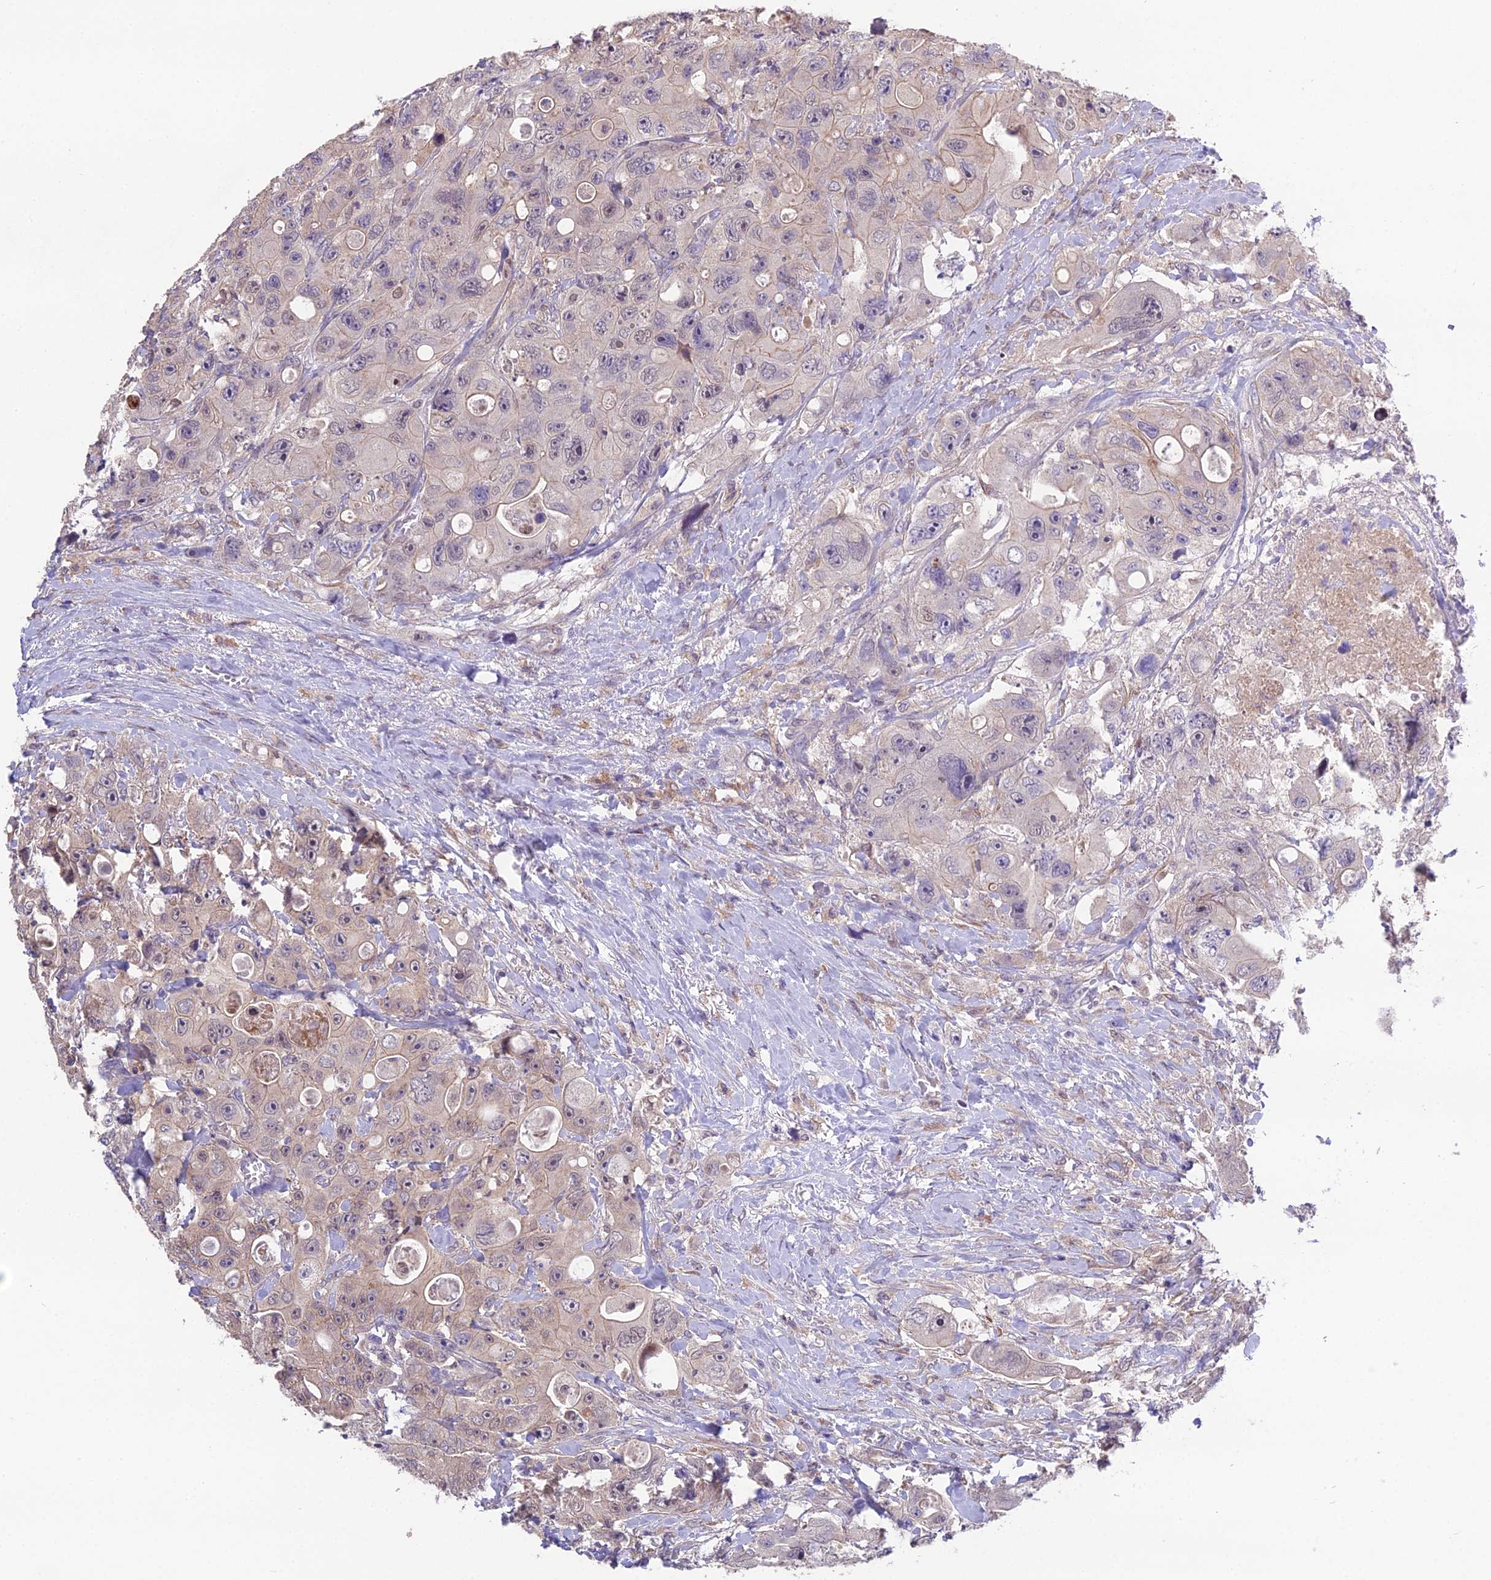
{"staining": {"intensity": "weak", "quantity": "<25%", "location": "cytoplasmic/membranous"}, "tissue": "colorectal cancer", "cell_type": "Tumor cells", "image_type": "cancer", "snomed": [{"axis": "morphology", "description": "Adenocarcinoma, NOS"}, {"axis": "topography", "description": "Colon"}], "caption": "DAB (3,3'-diaminobenzidine) immunohistochemical staining of colorectal adenocarcinoma exhibits no significant positivity in tumor cells. (DAB (3,3'-diaminobenzidine) immunohistochemistry (IHC), high magnification).", "gene": "PUS10", "patient": {"sex": "female", "age": 46}}